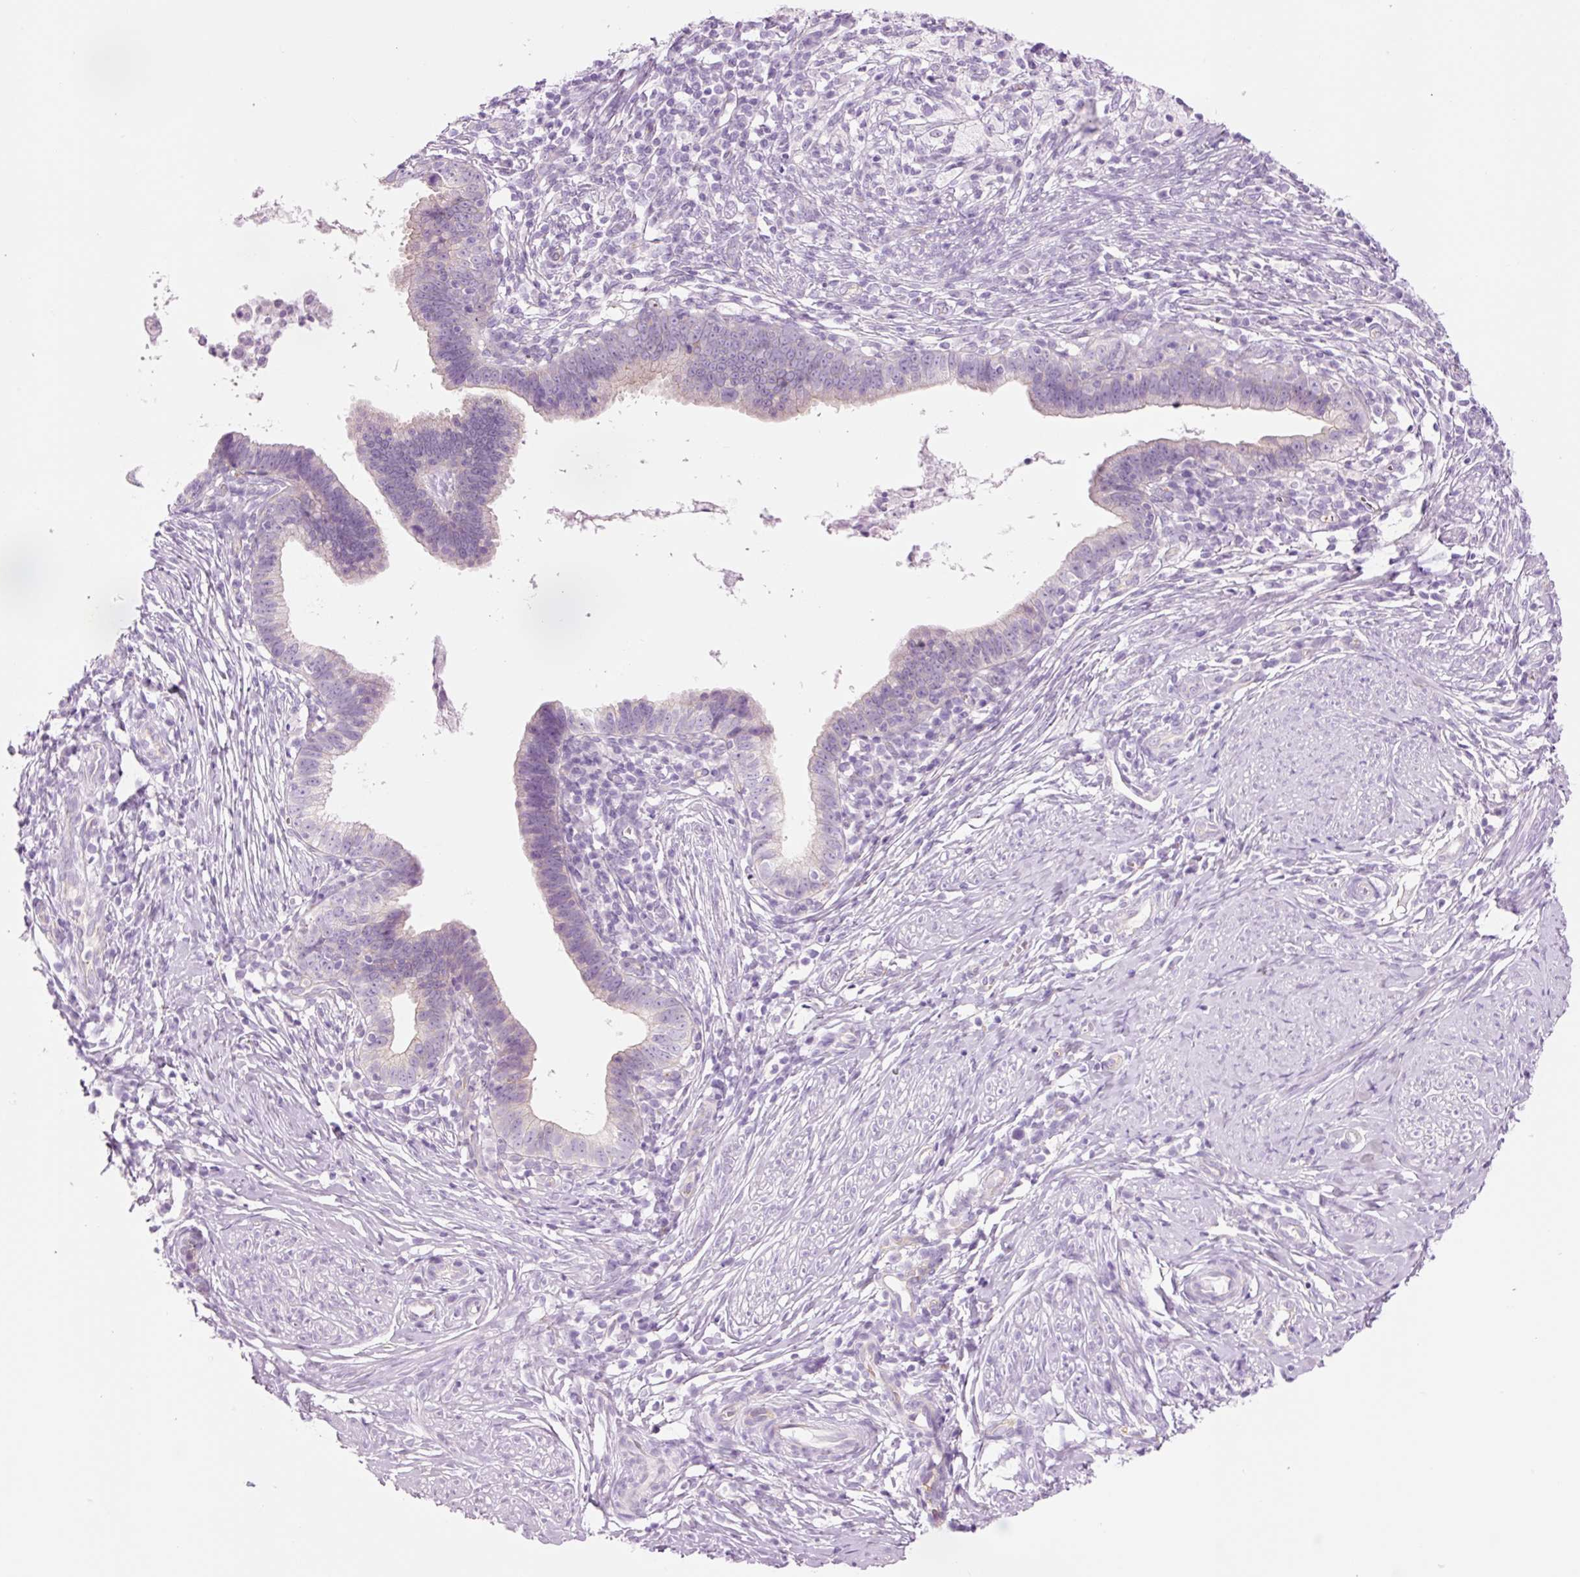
{"staining": {"intensity": "negative", "quantity": "none", "location": "none"}, "tissue": "cervical cancer", "cell_type": "Tumor cells", "image_type": "cancer", "snomed": [{"axis": "morphology", "description": "Adenocarcinoma, NOS"}, {"axis": "topography", "description": "Cervix"}], "caption": "There is no significant positivity in tumor cells of cervical cancer.", "gene": "HSPA4L", "patient": {"sex": "female", "age": 36}}